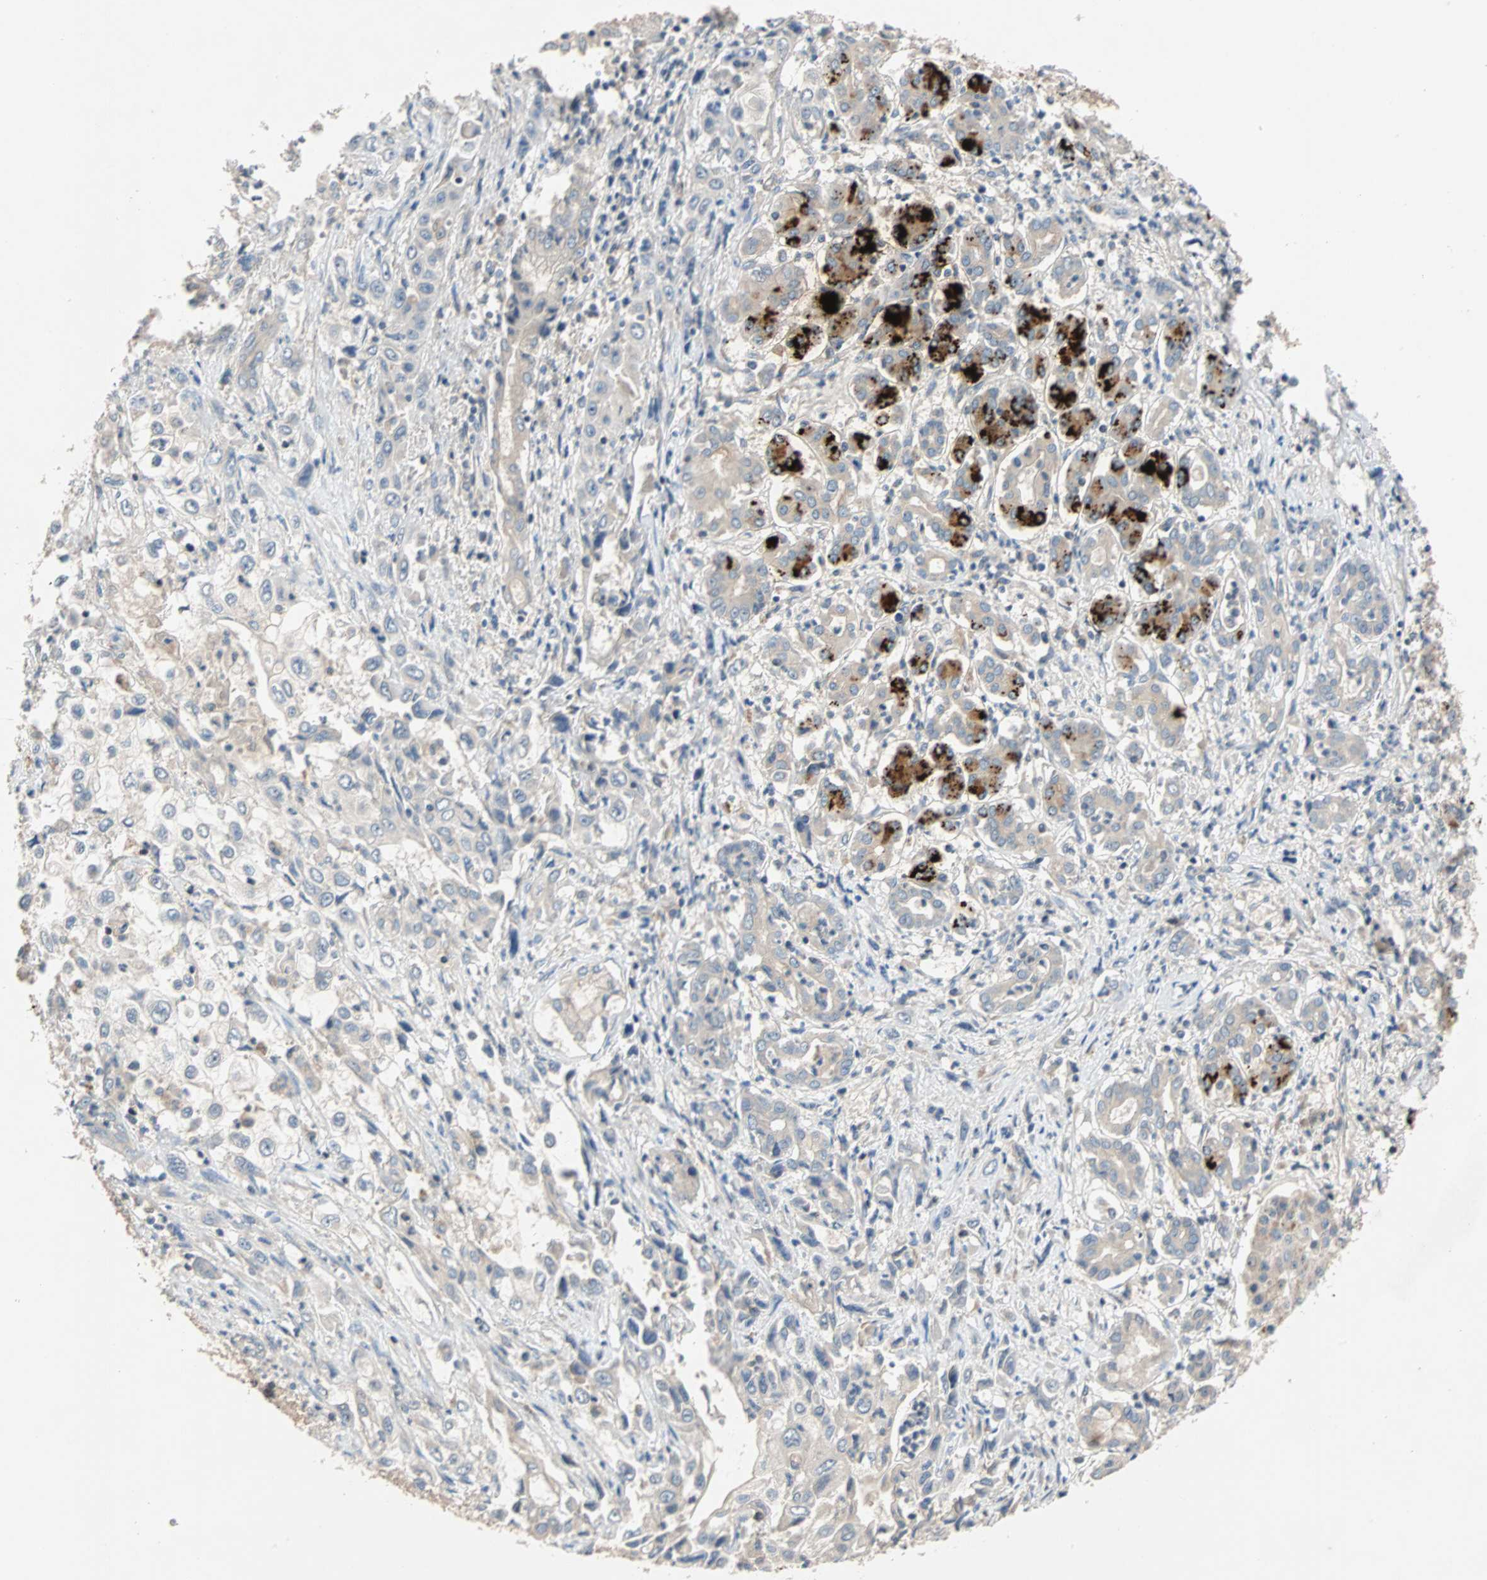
{"staining": {"intensity": "strong", "quantity": "<25%", "location": "cytoplasmic/membranous"}, "tissue": "pancreatic cancer", "cell_type": "Tumor cells", "image_type": "cancer", "snomed": [{"axis": "morphology", "description": "Adenocarcinoma, NOS"}, {"axis": "topography", "description": "Pancreas"}], "caption": "A high-resolution micrograph shows immunohistochemistry staining of pancreatic cancer (adenocarcinoma), which shows strong cytoplasmic/membranous positivity in approximately <25% of tumor cells. (brown staining indicates protein expression, while blue staining denotes nuclei).", "gene": "MAP4K1", "patient": {"sex": "male", "age": 70}}